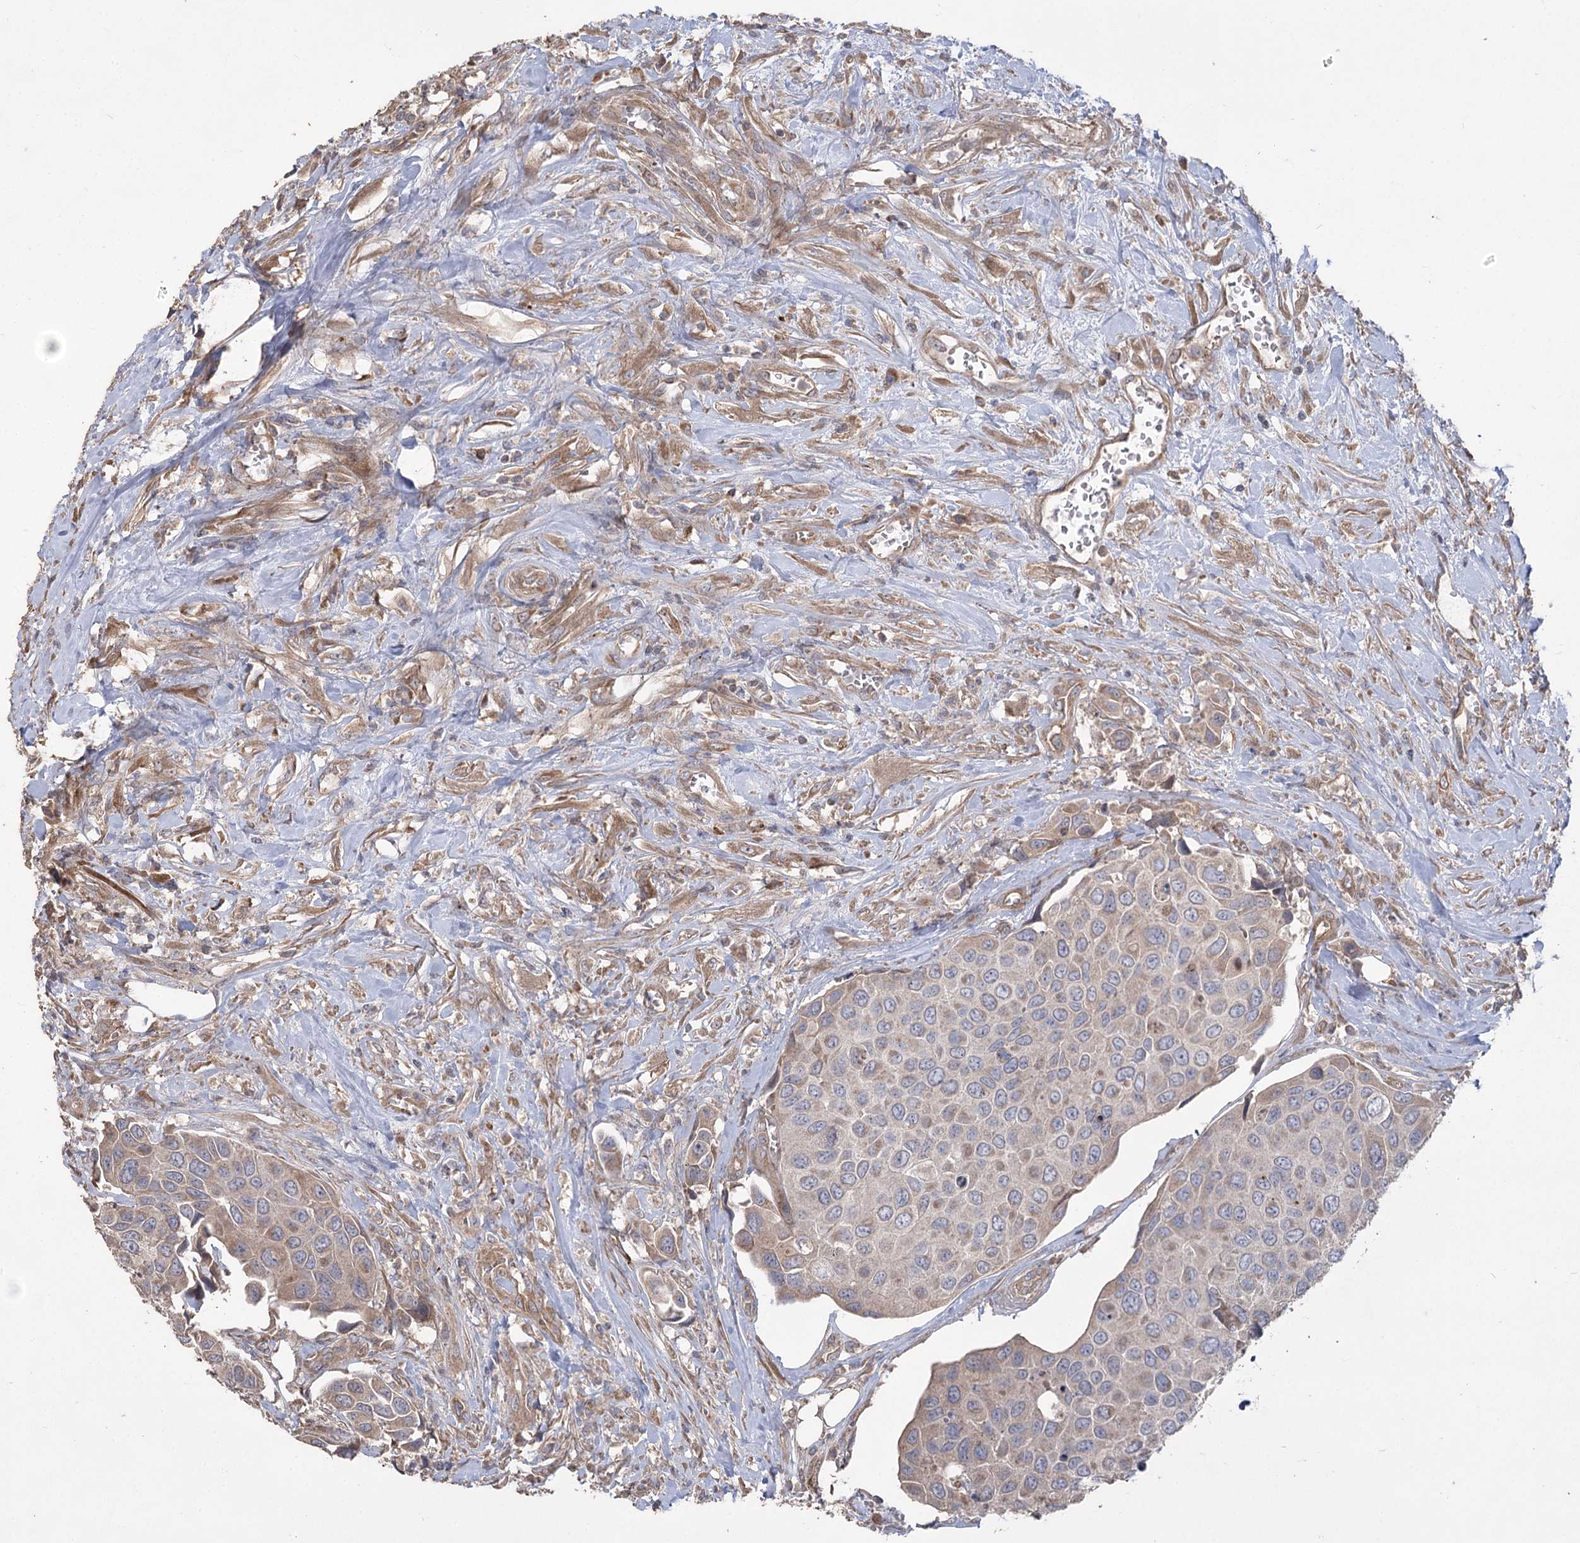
{"staining": {"intensity": "negative", "quantity": "none", "location": "none"}, "tissue": "urothelial cancer", "cell_type": "Tumor cells", "image_type": "cancer", "snomed": [{"axis": "morphology", "description": "Urothelial carcinoma, High grade"}, {"axis": "topography", "description": "Urinary bladder"}], "caption": "Immunohistochemistry (IHC) micrograph of urothelial carcinoma (high-grade) stained for a protein (brown), which exhibits no positivity in tumor cells. The staining is performed using DAB brown chromogen with nuclei counter-stained in using hematoxylin.", "gene": "RIN2", "patient": {"sex": "male", "age": 74}}